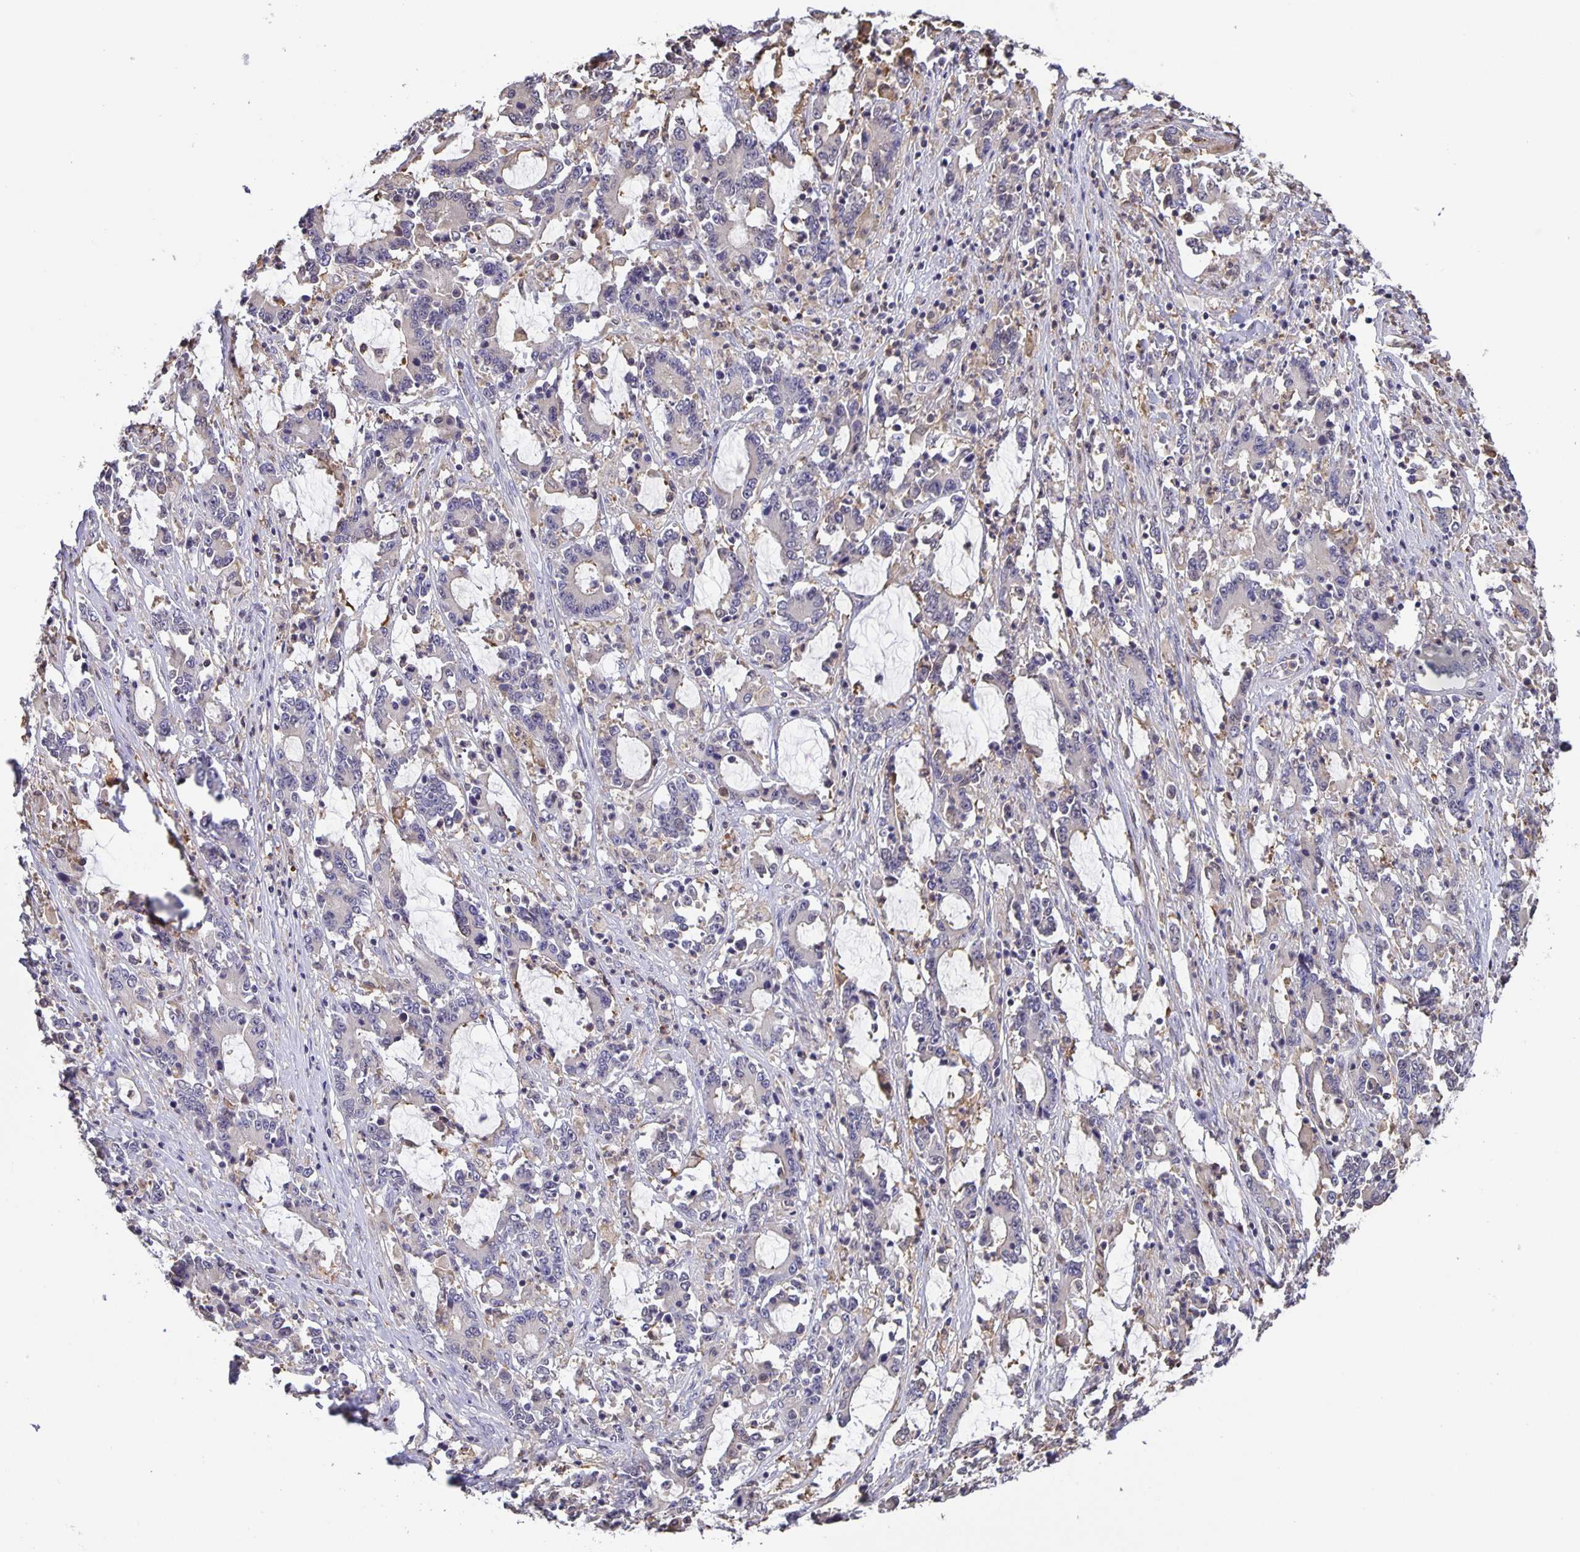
{"staining": {"intensity": "negative", "quantity": "none", "location": "none"}, "tissue": "stomach cancer", "cell_type": "Tumor cells", "image_type": "cancer", "snomed": [{"axis": "morphology", "description": "Adenocarcinoma, NOS"}, {"axis": "topography", "description": "Stomach, upper"}], "caption": "Stomach adenocarcinoma was stained to show a protein in brown. There is no significant expression in tumor cells.", "gene": "MARCHF6", "patient": {"sex": "male", "age": 68}}